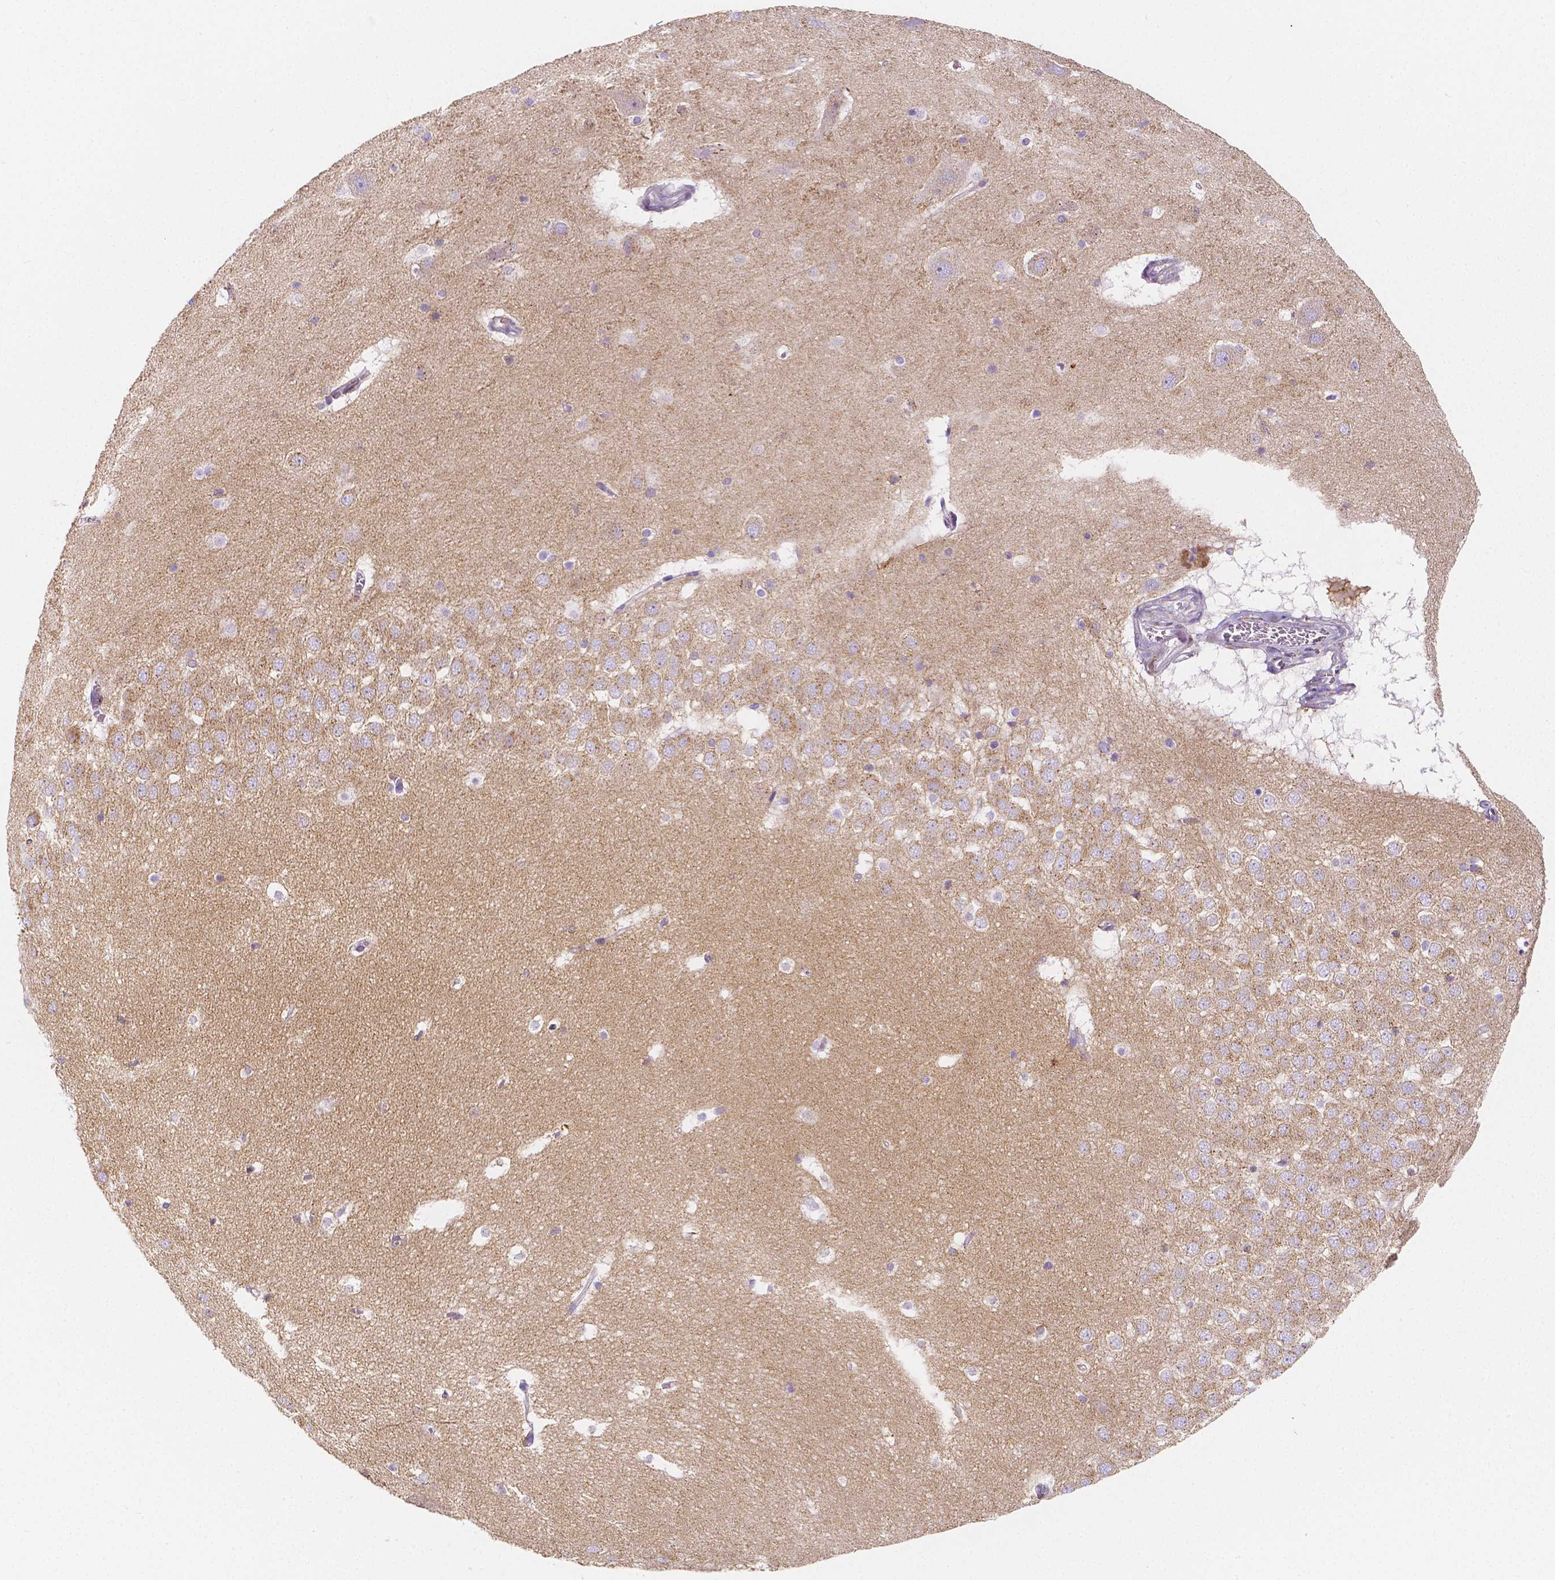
{"staining": {"intensity": "negative", "quantity": "none", "location": "none"}, "tissue": "hippocampus", "cell_type": "Glial cells", "image_type": "normal", "snomed": [{"axis": "morphology", "description": "Normal tissue, NOS"}, {"axis": "topography", "description": "Hippocampus"}], "caption": "Immunohistochemical staining of unremarkable human hippocampus demonstrates no significant expression in glial cells.", "gene": "GABRD", "patient": {"sex": "male", "age": 45}}